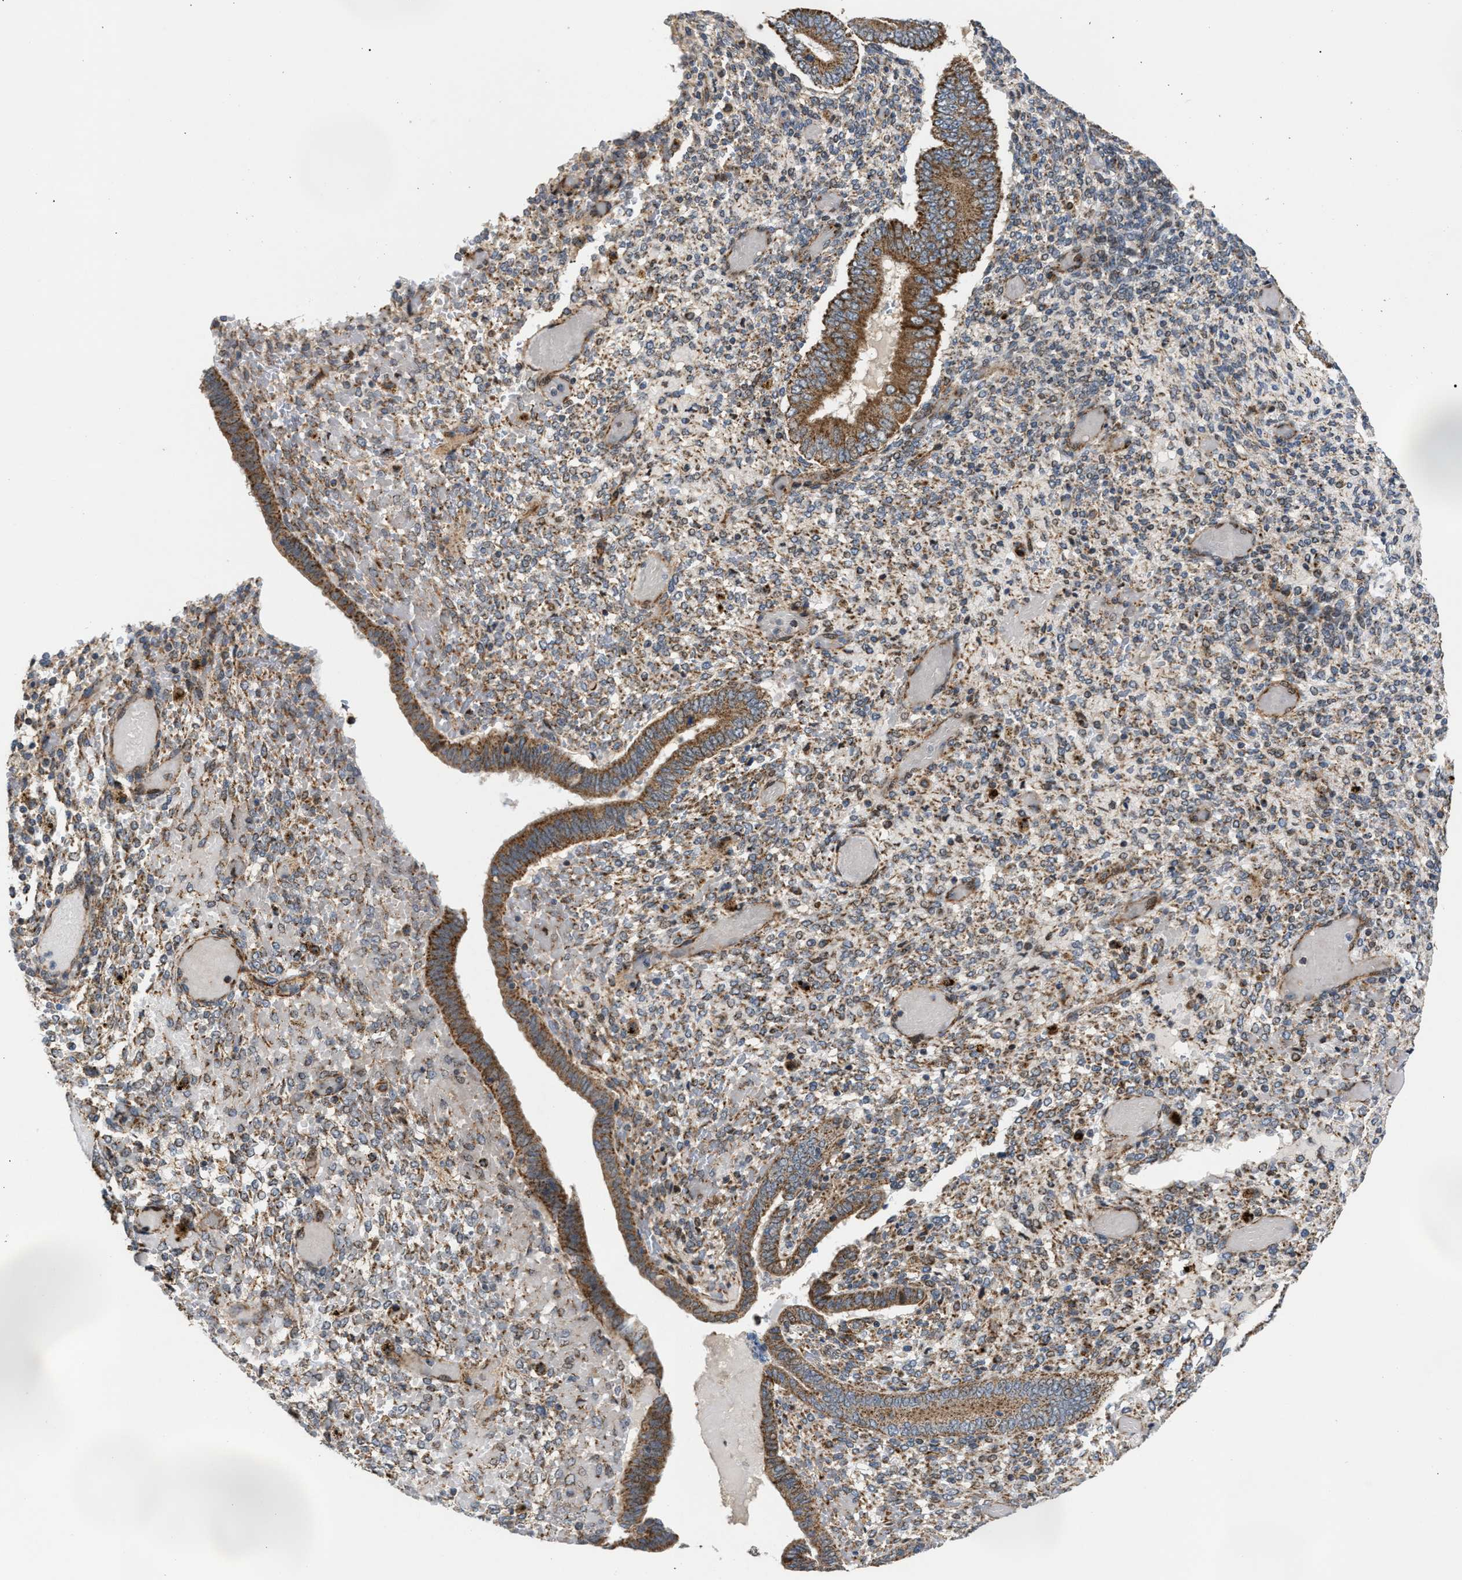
{"staining": {"intensity": "weak", "quantity": "<25%", "location": "cytoplasmic/membranous"}, "tissue": "endometrium", "cell_type": "Cells in endometrial stroma", "image_type": "normal", "snomed": [{"axis": "morphology", "description": "Normal tissue, NOS"}, {"axis": "topography", "description": "Endometrium"}], "caption": "IHC histopathology image of unremarkable endometrium: endometrium stained with DAB displays no significant protein staining in cells in endometrial stroma. (DAB (3,3'-diaminobenzidine) immunohistochemistry visualized using brightfield microscopy, high magnification).", "gene": "TACO1", "patient": {"sex": "female", "age": 42}}